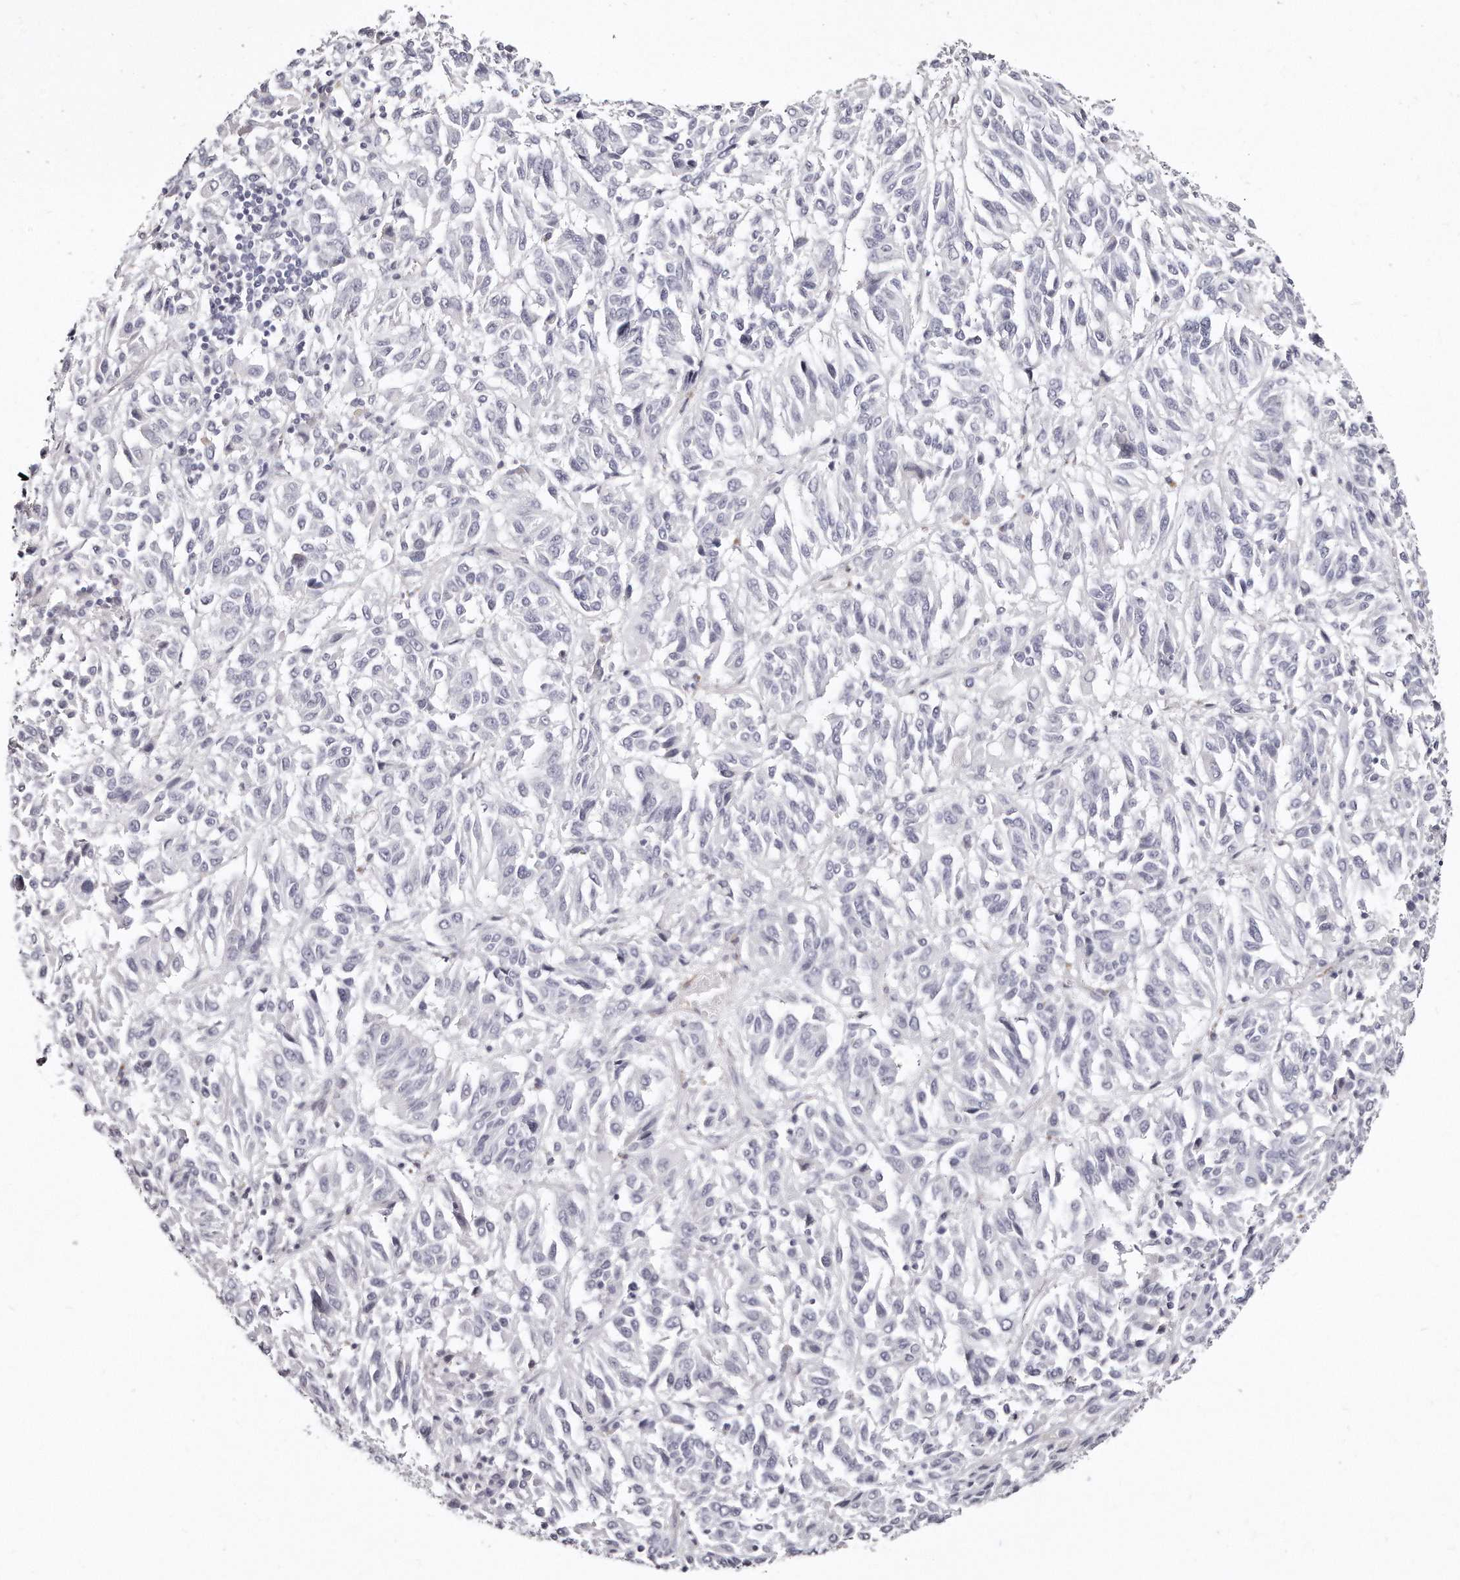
{"staining": {"intensity": "negative", "quantity": "none", "location": "none"}, "tissue": "melanoma", "cell_type": "Tumor cells", "image_type": "cancer", "snomed": [{"axis": "morphology", "description": "Malignant melanoma, Metastatic site"}, {"axis": "topography", "description": "Lung"}], "caption": "An immunohistochemistry histopathology image of malignant melanoma (metastatic site) is shown. There is no staining in tumor cells of malignant melanoma (metastatic site). (DAB (3,3'-diaminobenzidine) immunohistochemistry (IHC) with hematoxylin counter stain).", "gene": "LMOD1", "patient": {"sex": "male", "age": 64}}